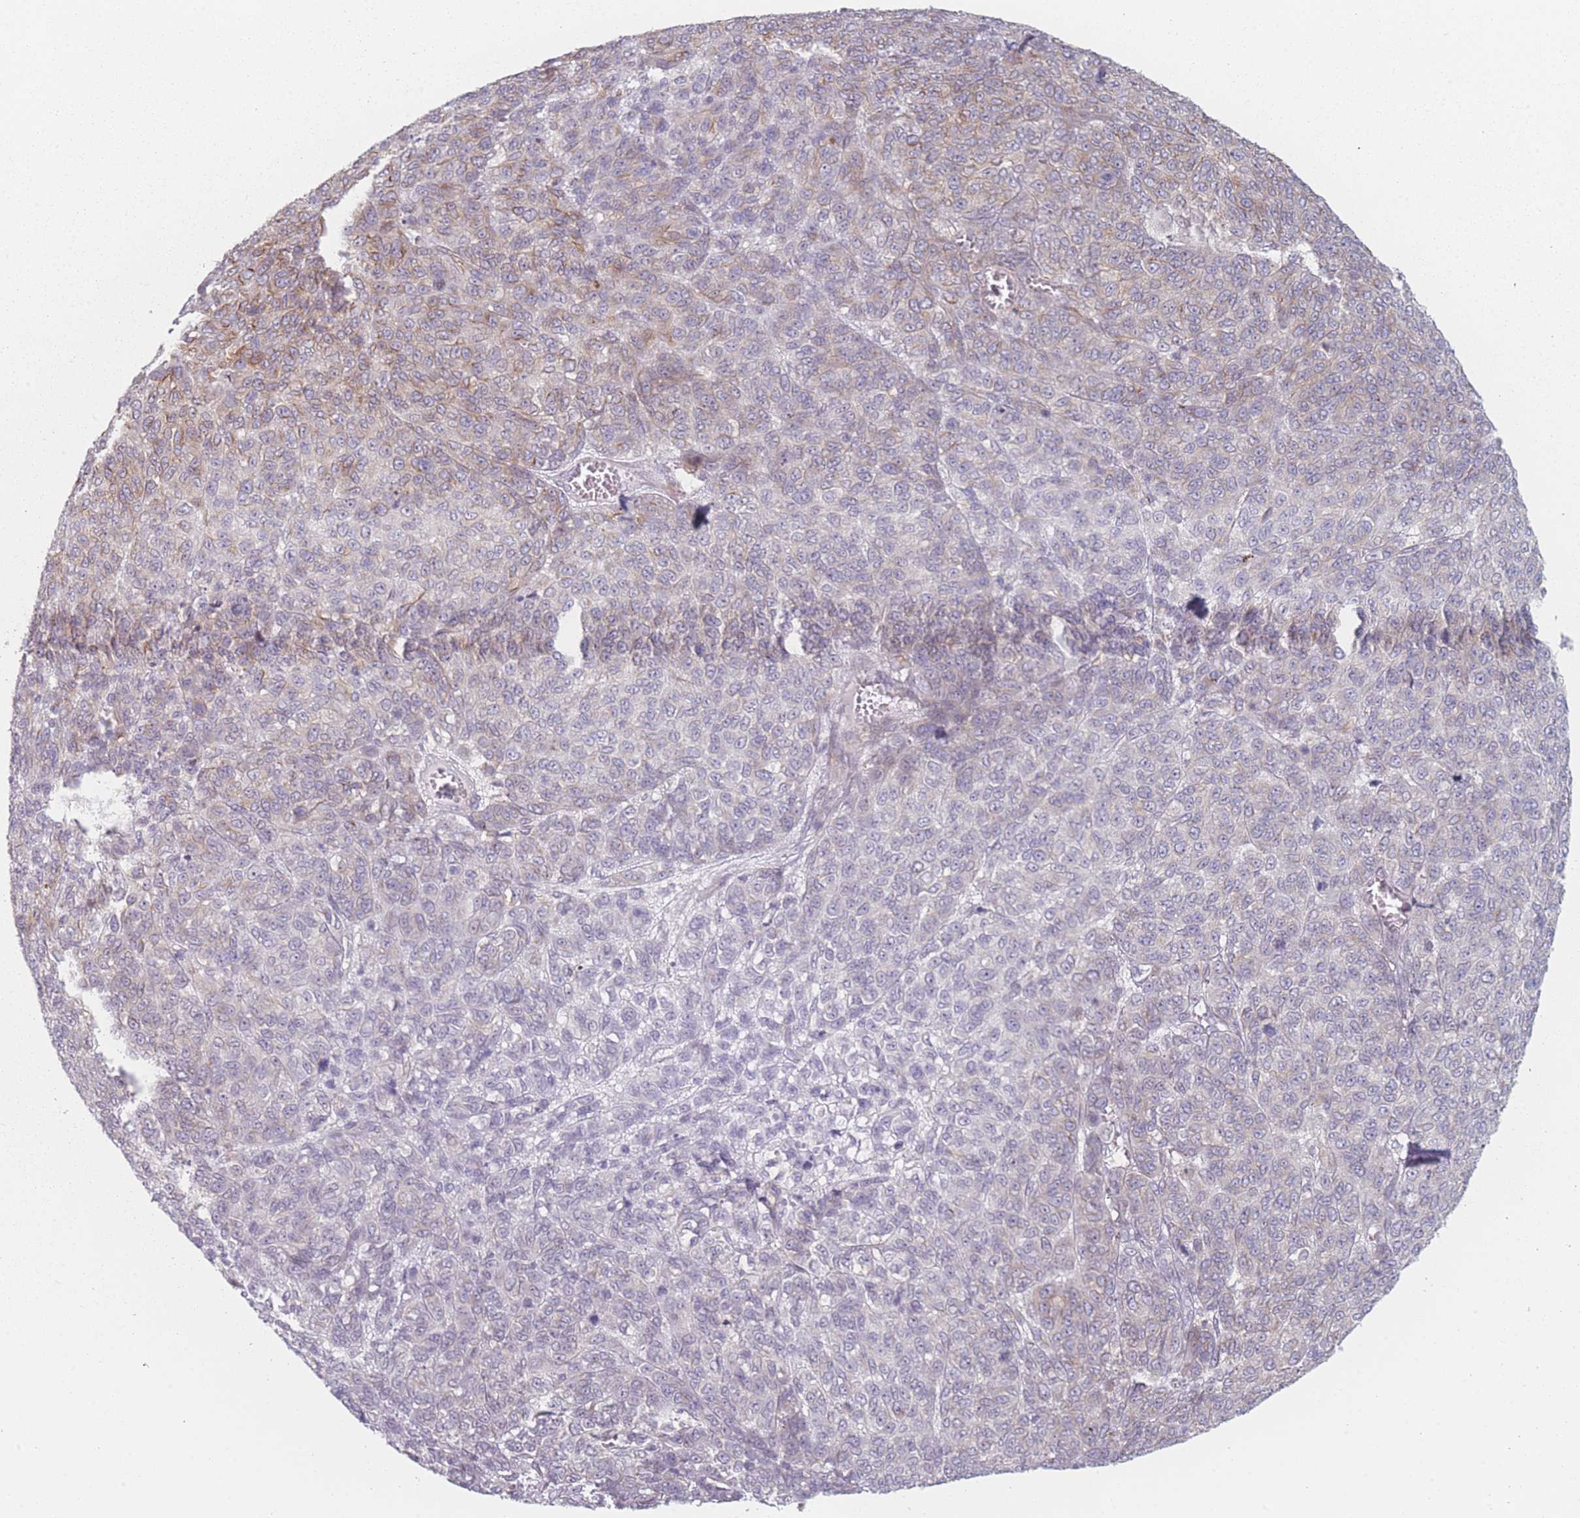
{"staining": {"intensity": "moderate", "quantity": "25%-75%", "location": "cytoplasmic/membranous"}, "tissue": "melanoma", "cell_type": "Tumor cells", "image_type": "cancer", "snomed": [{"axis": "morphology", "description": "Malignant melanoma, NOS"}, {"axis": "topography", "description": "Skin"}], "caption": "Melanoma stained for a protein (brown) demonstrates moderate cytoplasmic/membranous positive positivity in about 25%-75% of tumor cells.", "gene": "RNF4", "patient": {"sex": "male", "age": 49}}